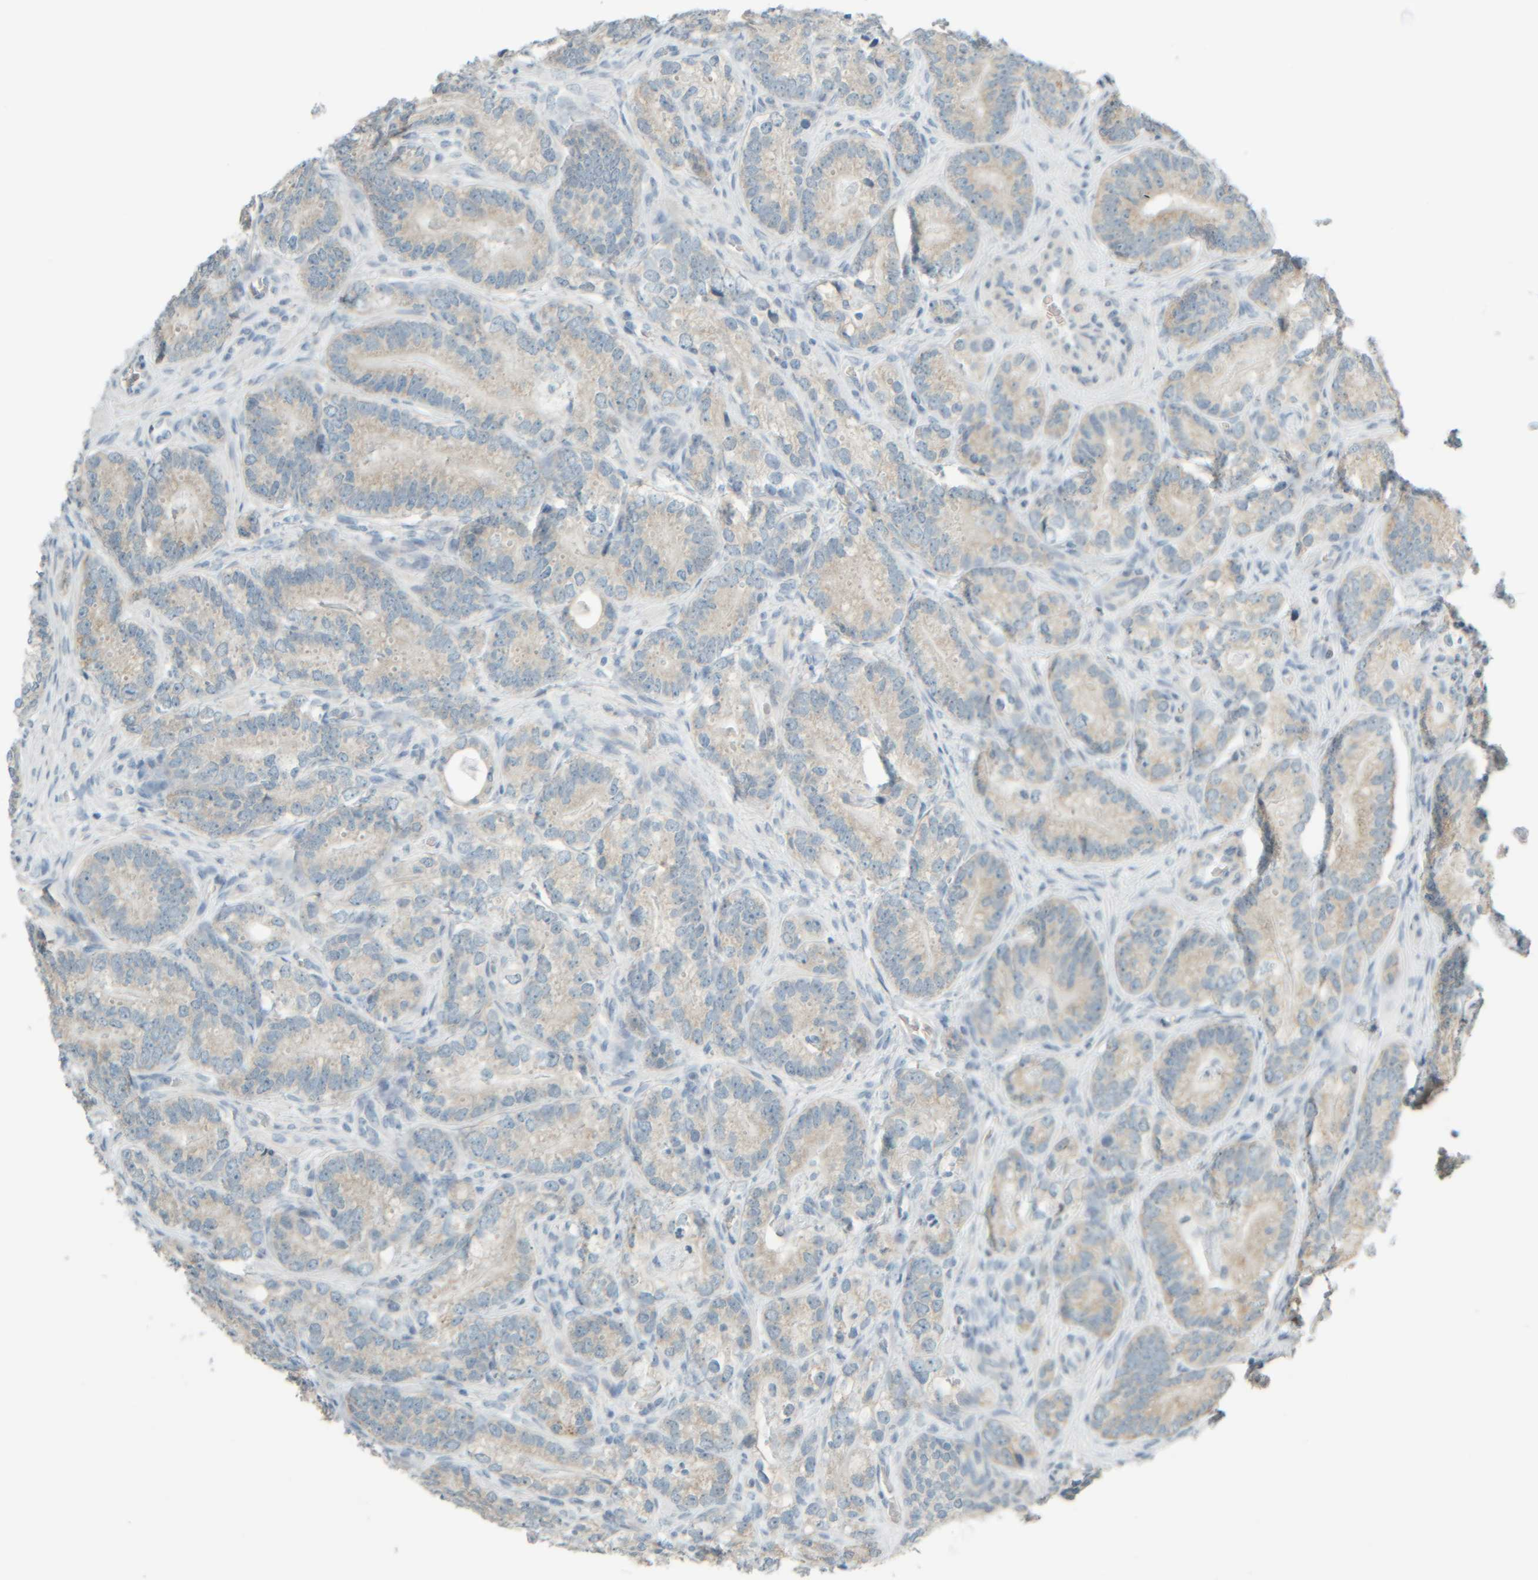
{"staining": {"intensity": "weak", "quantity": "<25%", "location": "cytoplasmic/membranous"}, "tissue": "prostate cancer", "cell_type": "Tumor cells", "image_type": "cancer", "snomed": [{"axis": "morphology", "description": "Adenocarcinoma, High grade"}, {"axis": "topography", "description": "Prostate"}], "caption": "IHC image of neoplastic tissue: human prostate high-grade adenocarcinoma stained with DAB shows no significant protein expression in tumor cells.", "gene": "PTGES3L-AARSD1", "patient": {"sex": "male", "age": 56}}